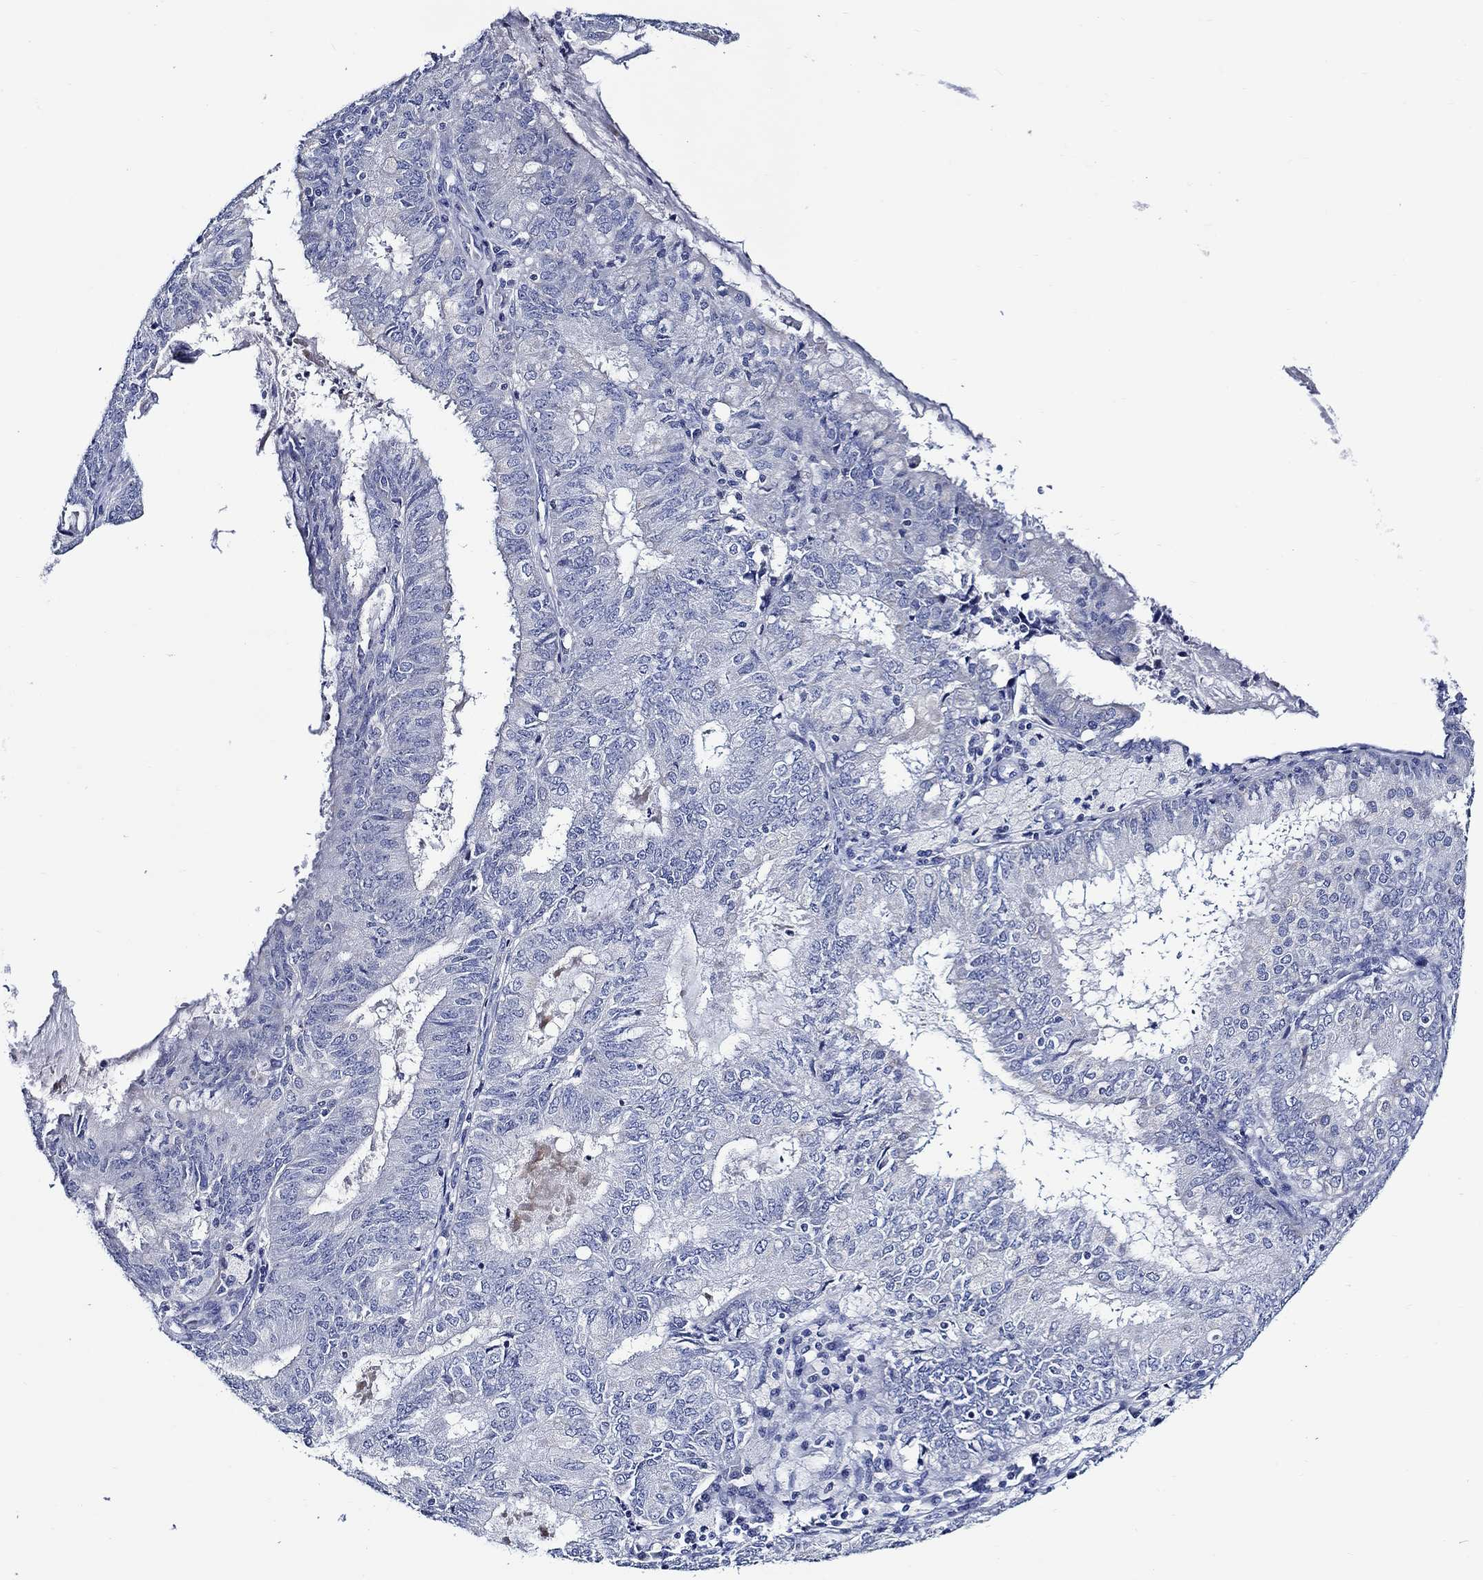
{"staining": {"intensity": "negative", "quantity": "none", "location": "none"}, "tissue": "endometrial cancer", "cell_type": "Tumor cells", "image_type": "cancer", "snomed": [{"axis": "morphology", "description": "Adenocarcinoma, NOS"}, {"axis": "topography", "description": "Endometrium"}], "caption": "Tumor cells show no significant expression in adenocarcinoma (endometrial). (DAB IHC visualized using brightfield microscopy, high magnification).", "gene": "SKOR1", "patient": {"sex": "female", "age": 57}}